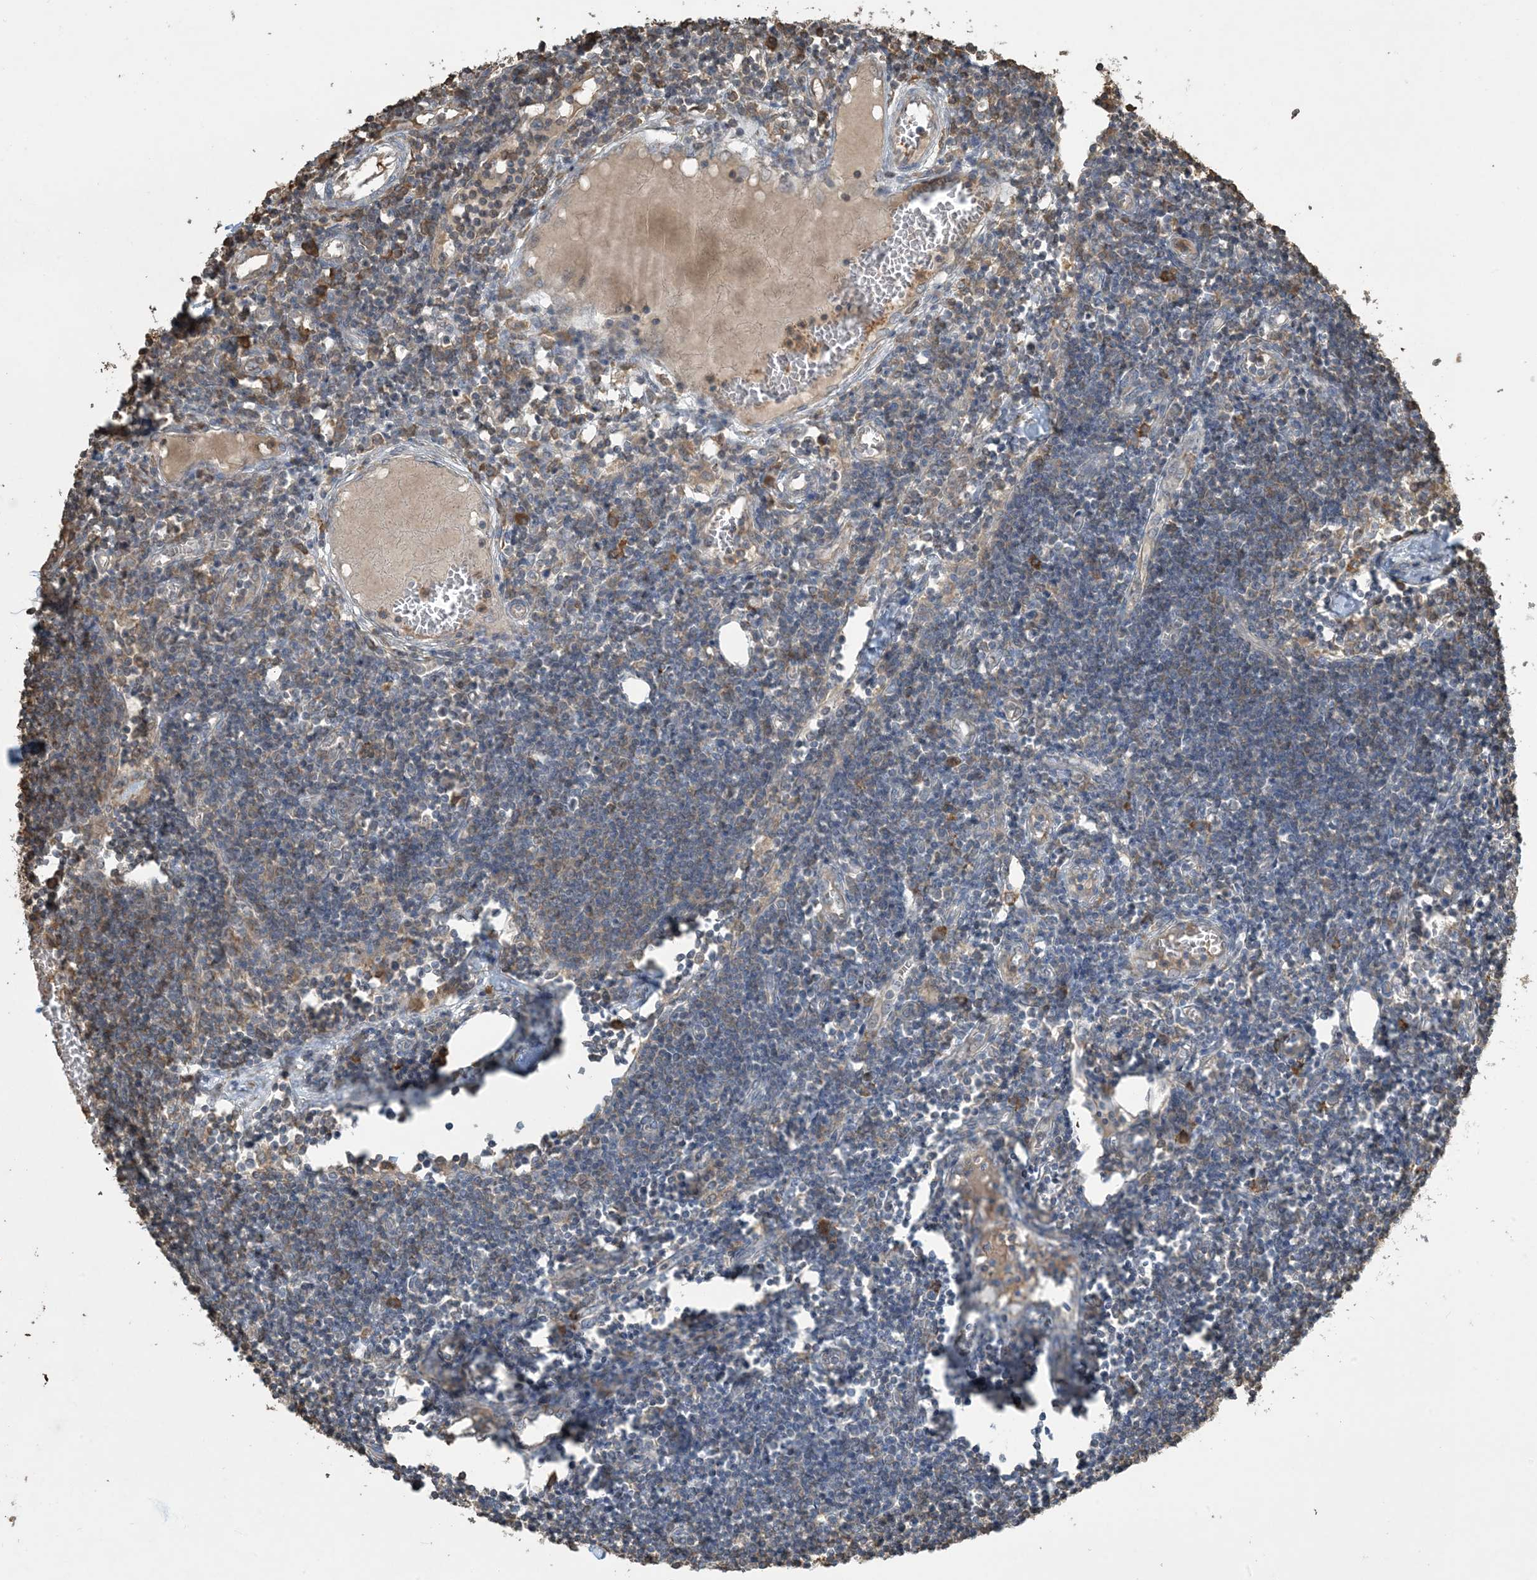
{"staining": {"intensity": "weak", "quantity": "25%-75%", "location": "cytoplasmic/membranous"}, "tissue": "lymph node", "cell_type": "Germinal center cells", "image_type": "normal", "snomed": [{"axis": "morphology", "description": "Normal tissue, NOS"}, {"axis": "morphology", "description": "Malignant melanoma, Metastatic site"}, {"axis": "topography", "description": "Lymph node"}], "caption": "Protein staining reveals weak cytoplasmic/membranous positivity in about 25%-75% of germinal center cells in benign lymph node. Nuclei are stained in blue.", "gene": "TMSB4X", "patient": {"sex": "male", "age": 41}}